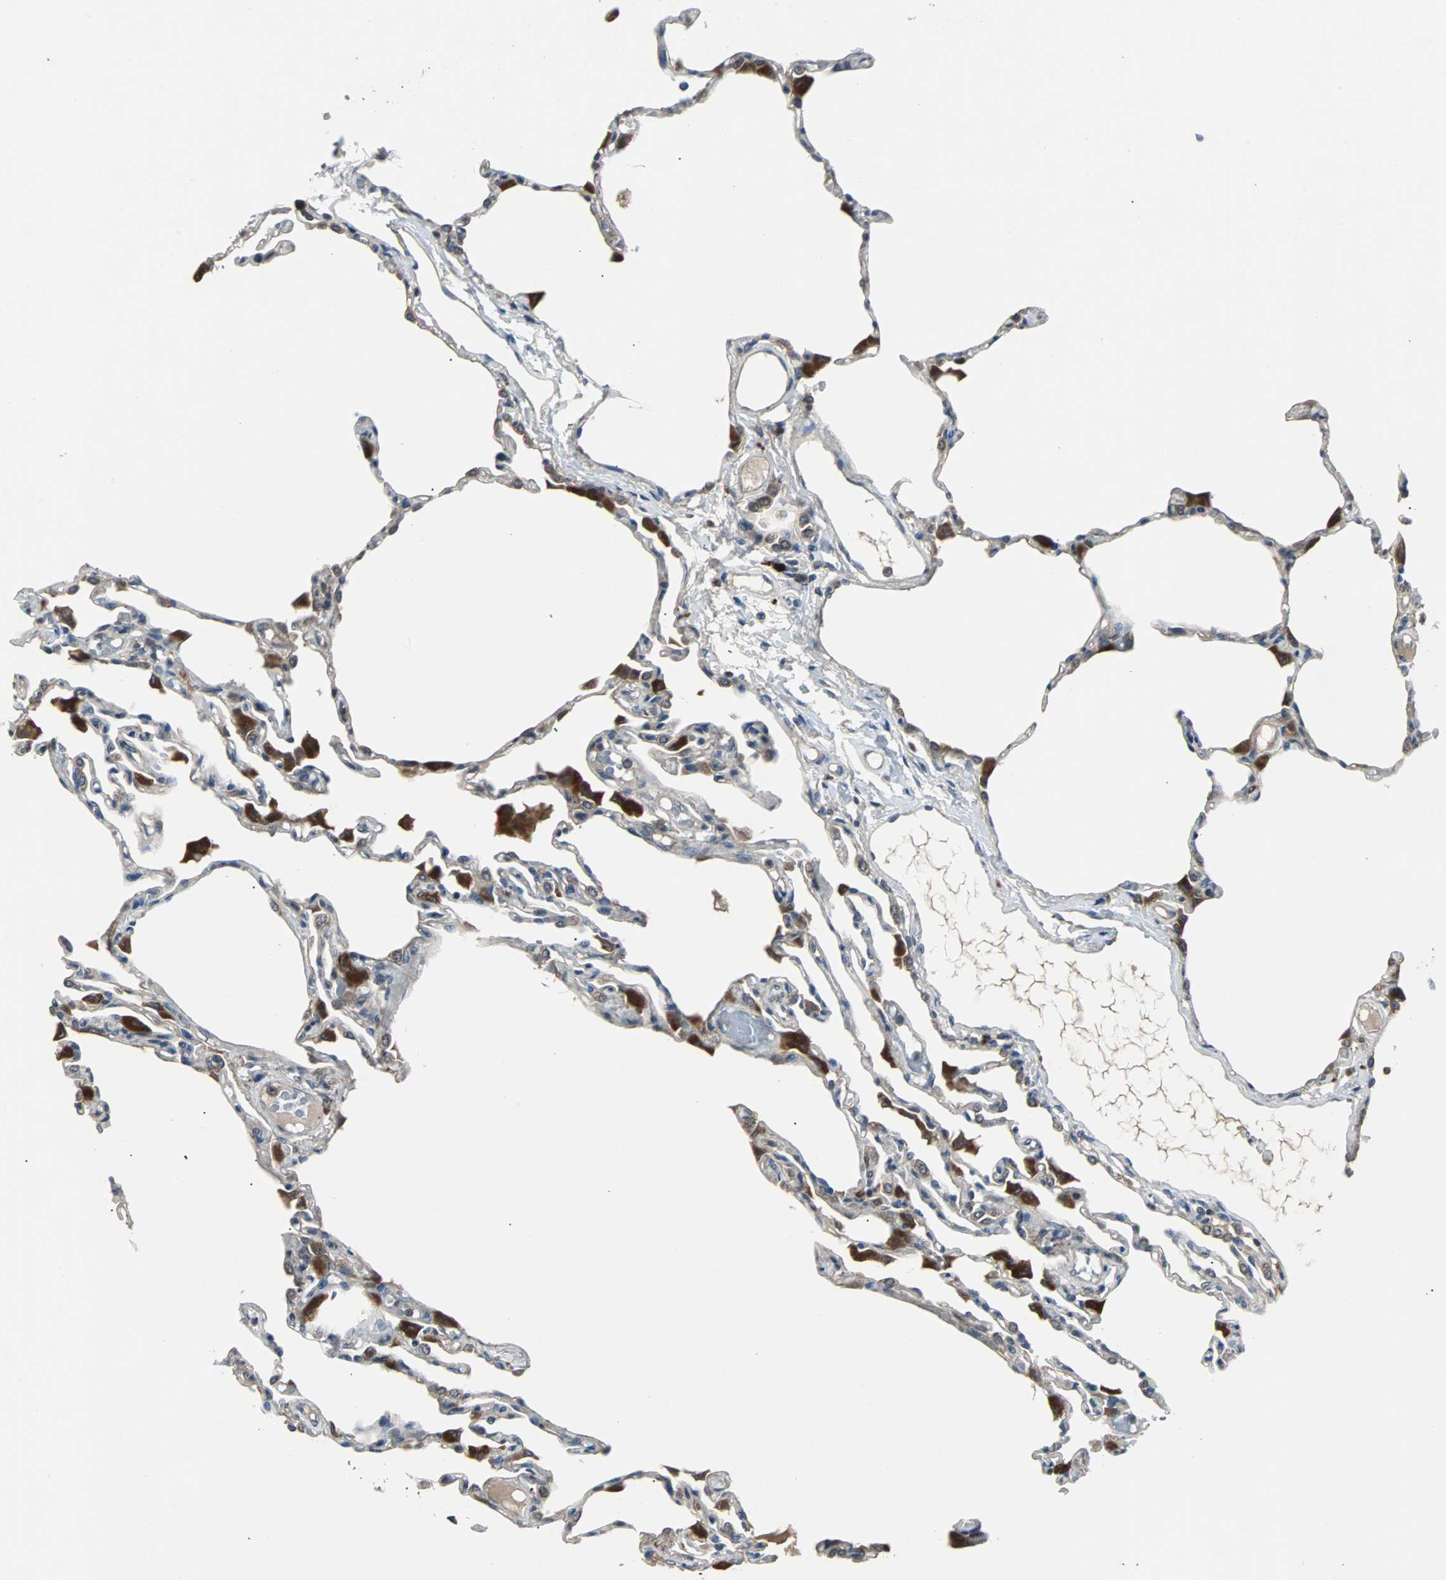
{"staining": {"intensity": "weak", "quantity": ">75%", "location": "cytoplasmic/membranous"}, "tissue": "lung", "cell_type": "Alveolar cells", "image_type": "normal", "snomed": [{"axis": "morphology", "description": "Normal tissue, NOS"}, {"axis": "topography", "description": "Lung"}], "caption": "Immunohistochemical staining of benign lung demonstrates low levels of weak cytoplasmic/membranous expression in approximately >75% of alveolar cells.", "gene": "ARF1", "patient": {"sex": "female", "age": 49}}